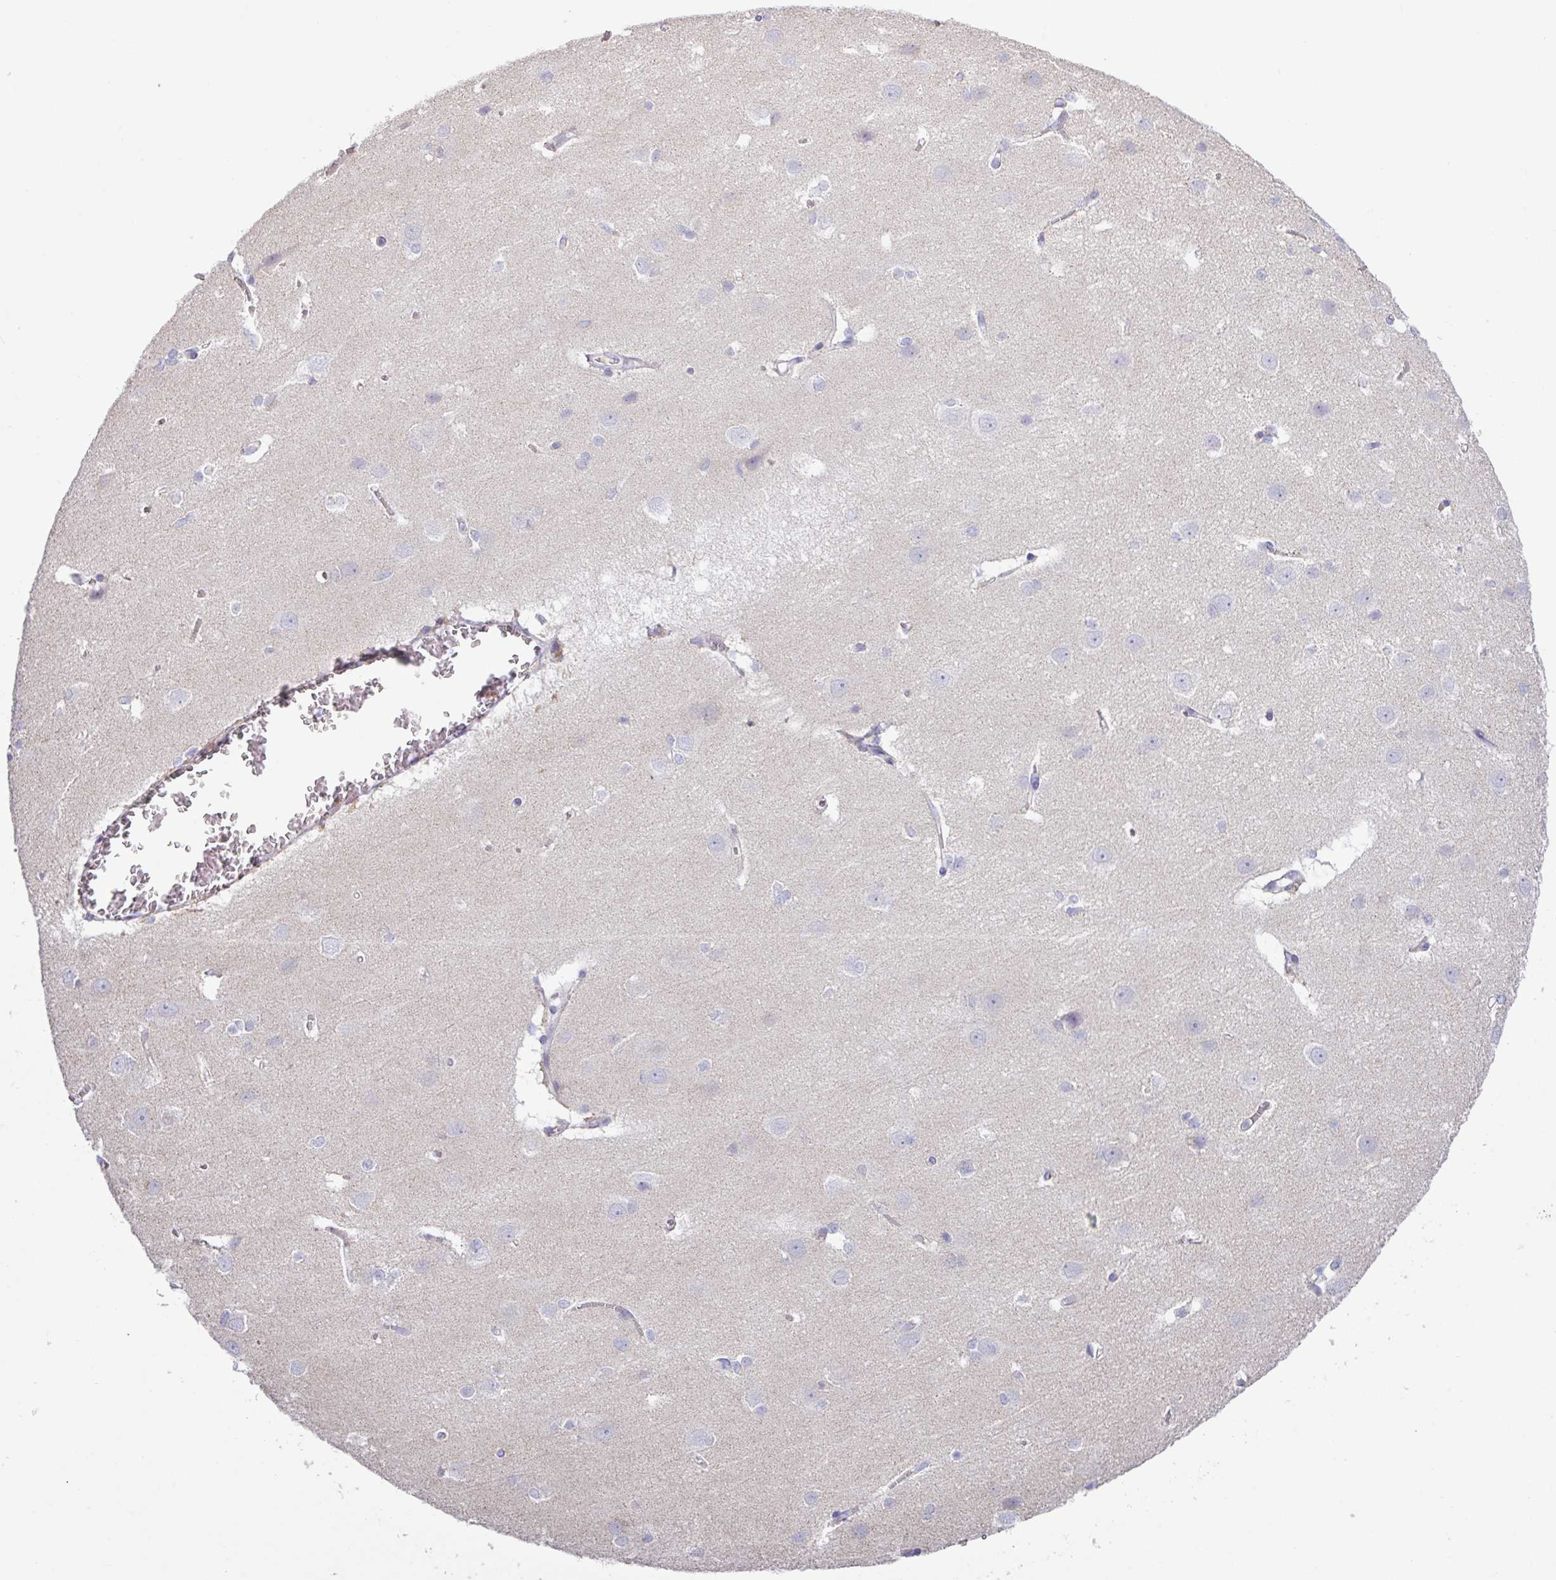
{"staining": {"intensity": "negative", "quantity": "none", "location": "none"}, "tissue": "cerebral cortex", "cell_type": "Endothelial cells", "image_type": "normal", "snomed": [{"axis": "morphology", "description": "Normal tissue, NOS"}, {"axis": "topography", "description": "Cerebral cortex"}], "caption": "This is a micrograph of IHC staining of unremarkable cerebral cortex, which shows no positivity in endothelial cells.", "gene": "RGS16", "patient": {"sex": "male", "age": 37}}